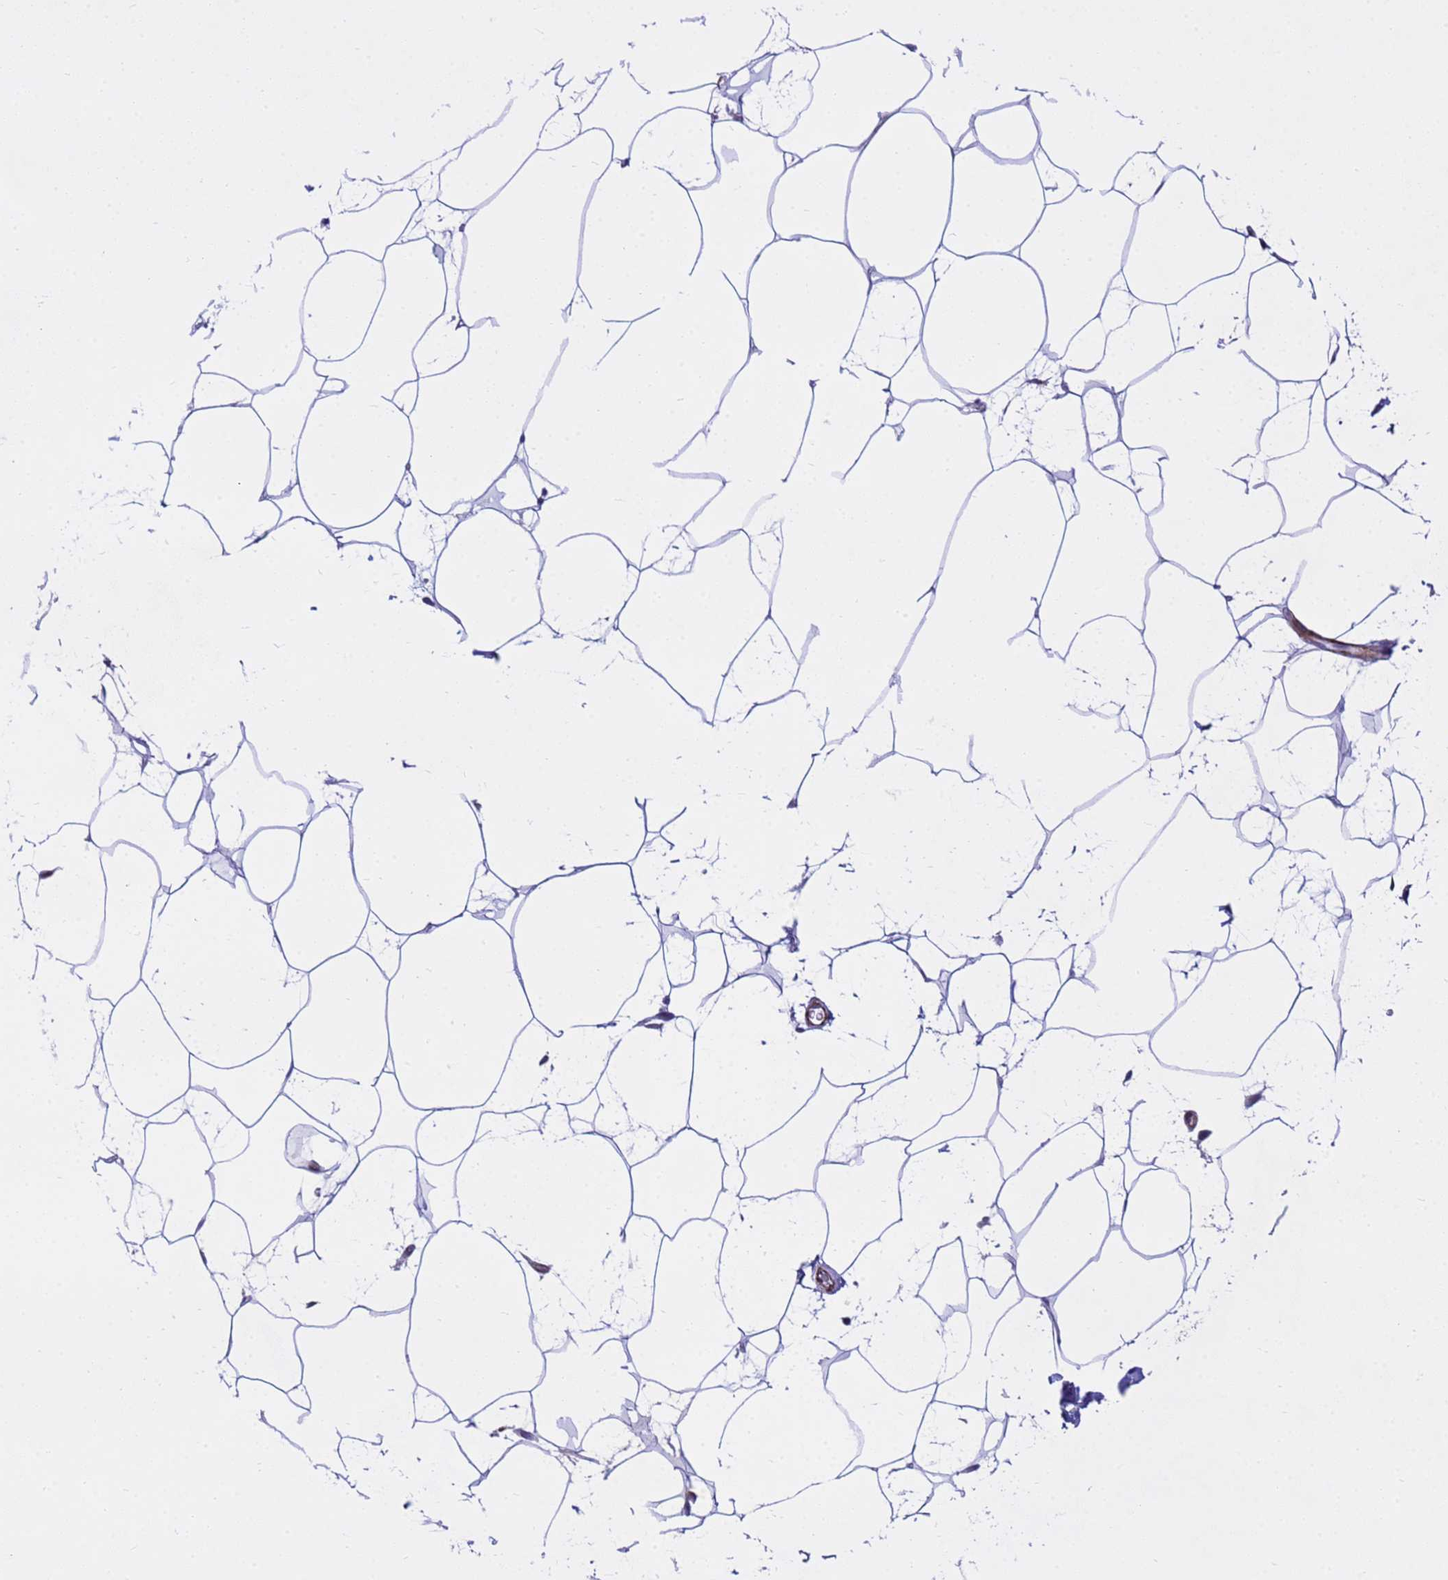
{"staining": {"intensity": "negative", "quantity": "none", "location": "none"}, "tissue": "adipose tissue", "cell_type": "Adipocytes", "image_type": "normal", "snomed": [{"axis": "morphology", "description": "Normal tissue, NOS"}, {"axis": "topography", "description": "Adipose tissue"}], "caption": "IHC photomicrograph of unremarkable adipose tissue stained for a protein (brown), which shows no staining in adipocytes.", "gene": "P2RX7", "patient": {"sex": "female", "age": 37}}